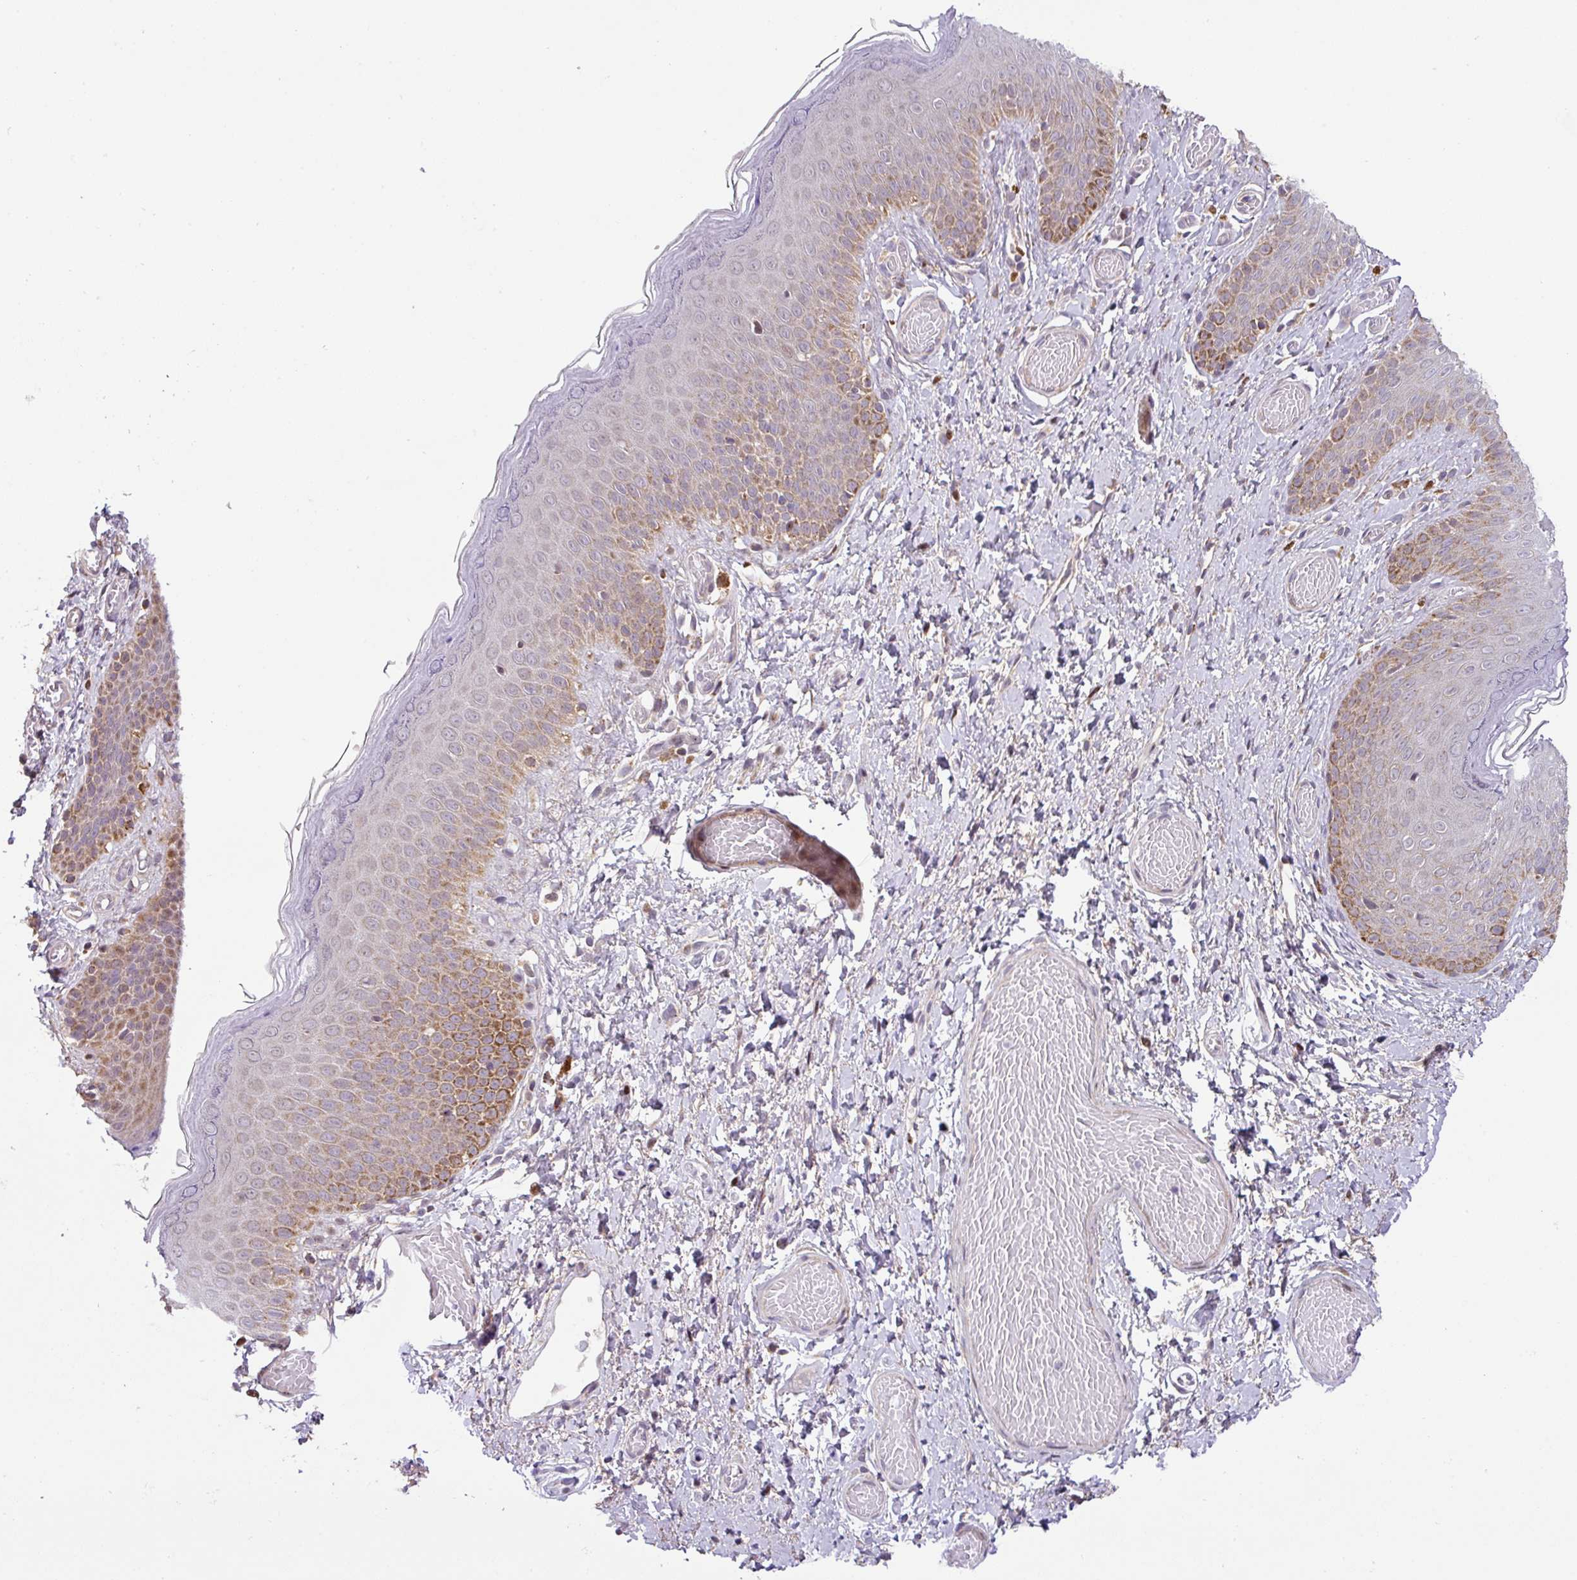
{"staining": {"intensity": "moderate", "quantity": "25%-75%", "location": "cytoplasmic/membranous"}, "tissue": "skin", "cell_type": "Epidermal cells", "image_type": "normal", "snomed": [{"axis": "morphology", "description": "Normal tissue, NOS"}, {"axis": "topography", "description": "Anal"}], "caption": "Immunohistochemical staining of benign skin reveals moderate cytoplasmic/membranous protein positivity in about 25%-75% of epidermal cells.", "gene": "ENSG00000269547", "patient": {"sex": "female", "age": 40}}